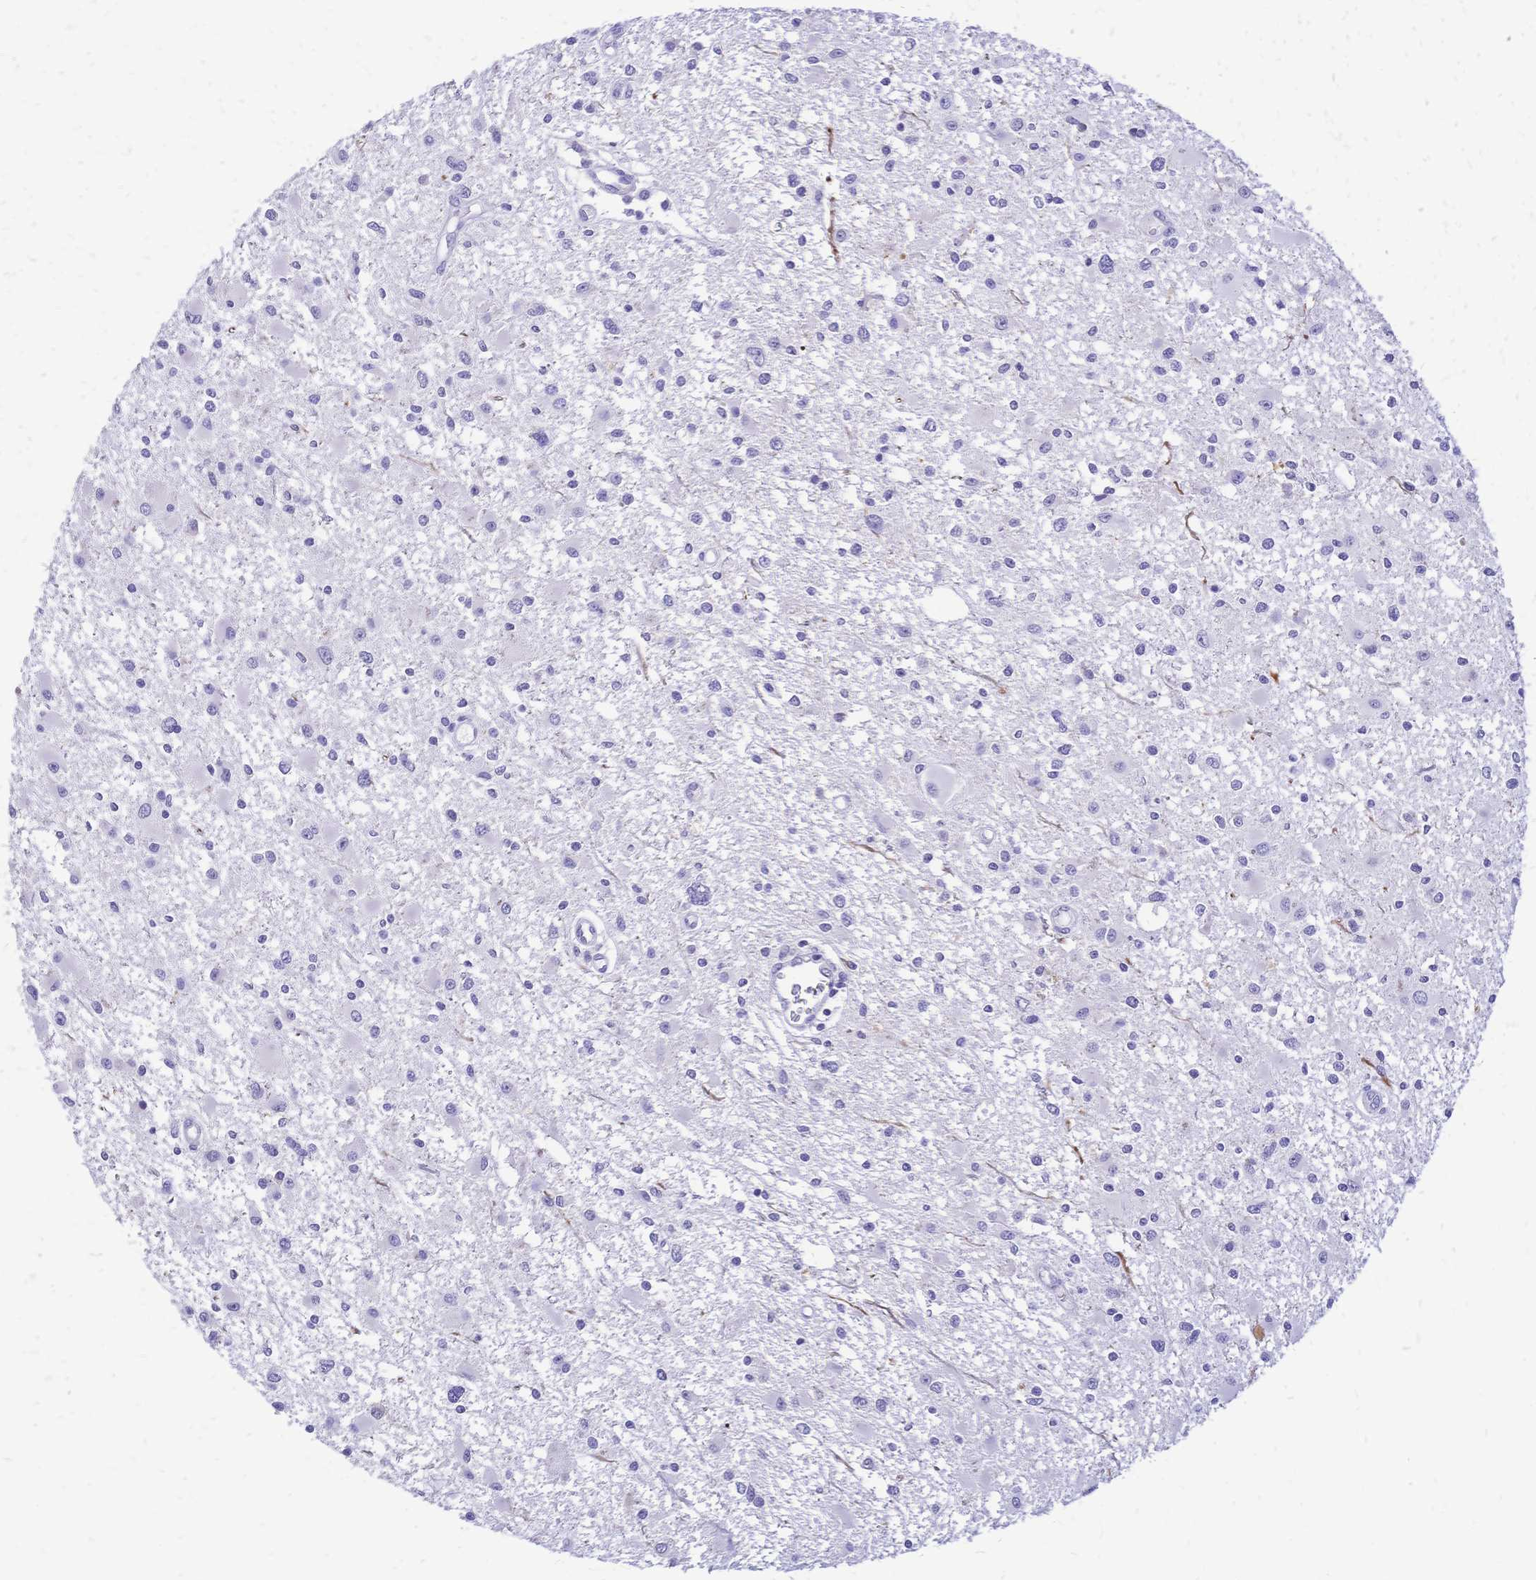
{"staining": {"intensity": "negative", "quantity": "none", "location": "none"}, "tissue": "glioma", "cell_type": "Tumor cells", "image_type": "cancer", "snomed": [{"axis": "morphology", "description": "Glioma, malignant, High grade"}, {"axis": "topography", "description": "Brain"}], "caption": "High power microscopy histopathology image of an immunohistochemistry (IHC) photomicrograph of malignant high-grade glioma, revealing no significant expression in tumor cells. (Stains: DAB (3,3'-diaminobenzidine) immunohistochemistry with hematoxylin counter stain, Microscopy: brightfield microscopy at high magnification).", "gene": "GRB7", "patient": {"sex": "male", "age": 54}}